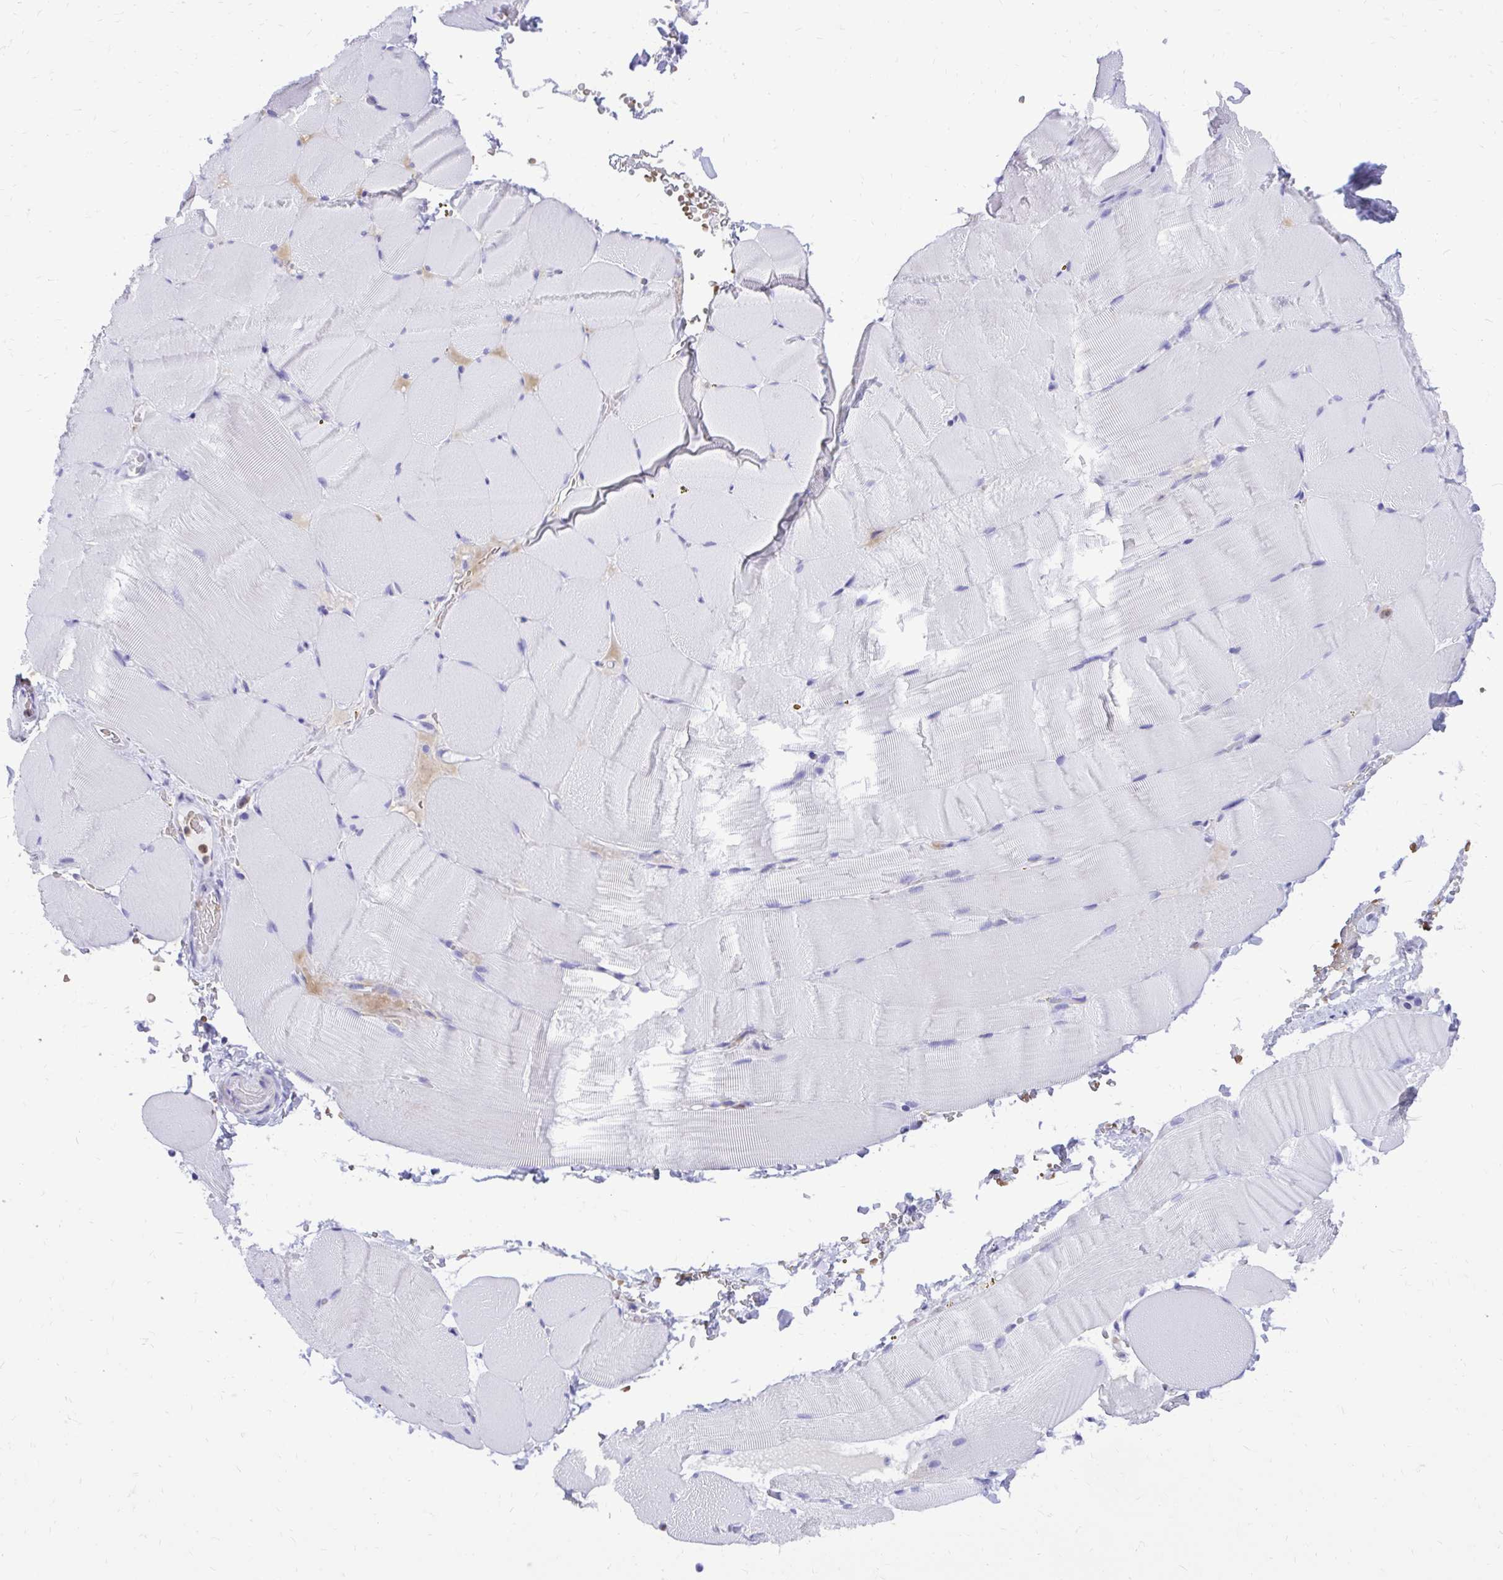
{"staining": {"intensity": "negative", "quantity": "none", "location": "none"}, "tissue": "skeletal muscle", "cell_type": "Myocytes", "image_type": "normal", "snomed": [{"axis": "morphology", "description": "Normal tissue, NOS"}, {"axis": "topography", "description": "Skeletal muscle"}], "caption": "IHC image of unremarkable human skeletal muscle stained for a protein (brown), which demonstrates no positivity in myocytes.", "gene": "CAT", "patient": {"sex": "female", "age": 37}}